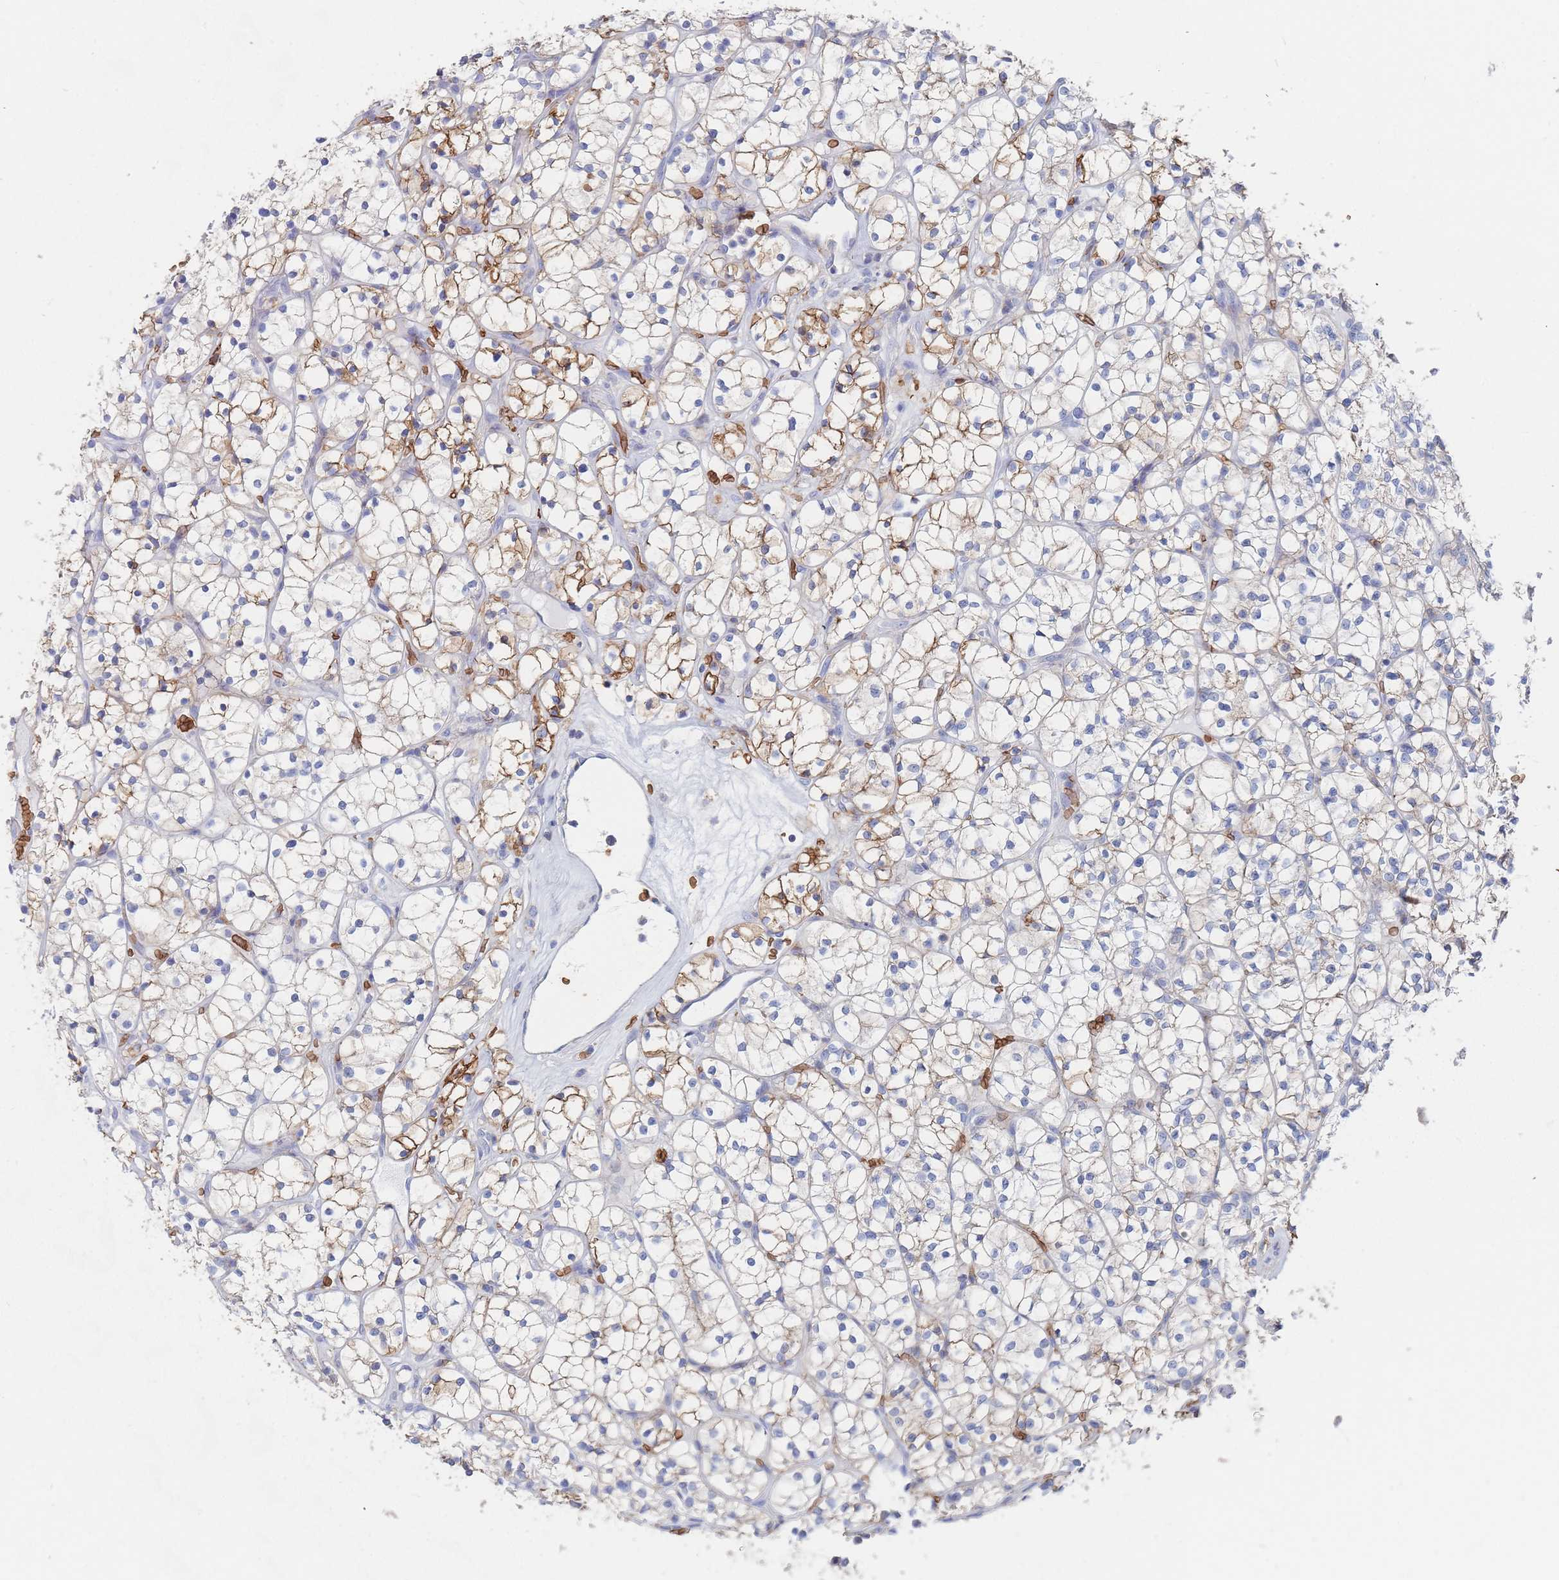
{"staining": {"intensity": "moderate", "quantity": "<25%", "location": "cytoplasmic/membranous"}, "tissue": "renal cancer", "cell_type": "Tumor cells", "image_type": "cancer", "snomed": [{"axis": "morphology", "description": "Adenocarcinoma, NOS"}, {"axis": "topography", "description": "Kidney"}], "caption": "Immunohistochemistry (IHC) (DAB) staining of renal cancer reveals moderate cytoplasmic/membranous protein expression in approximately <25% of tumor cells.", "gene": "SLC2A1", "patient": {"sex": "female", "age": 64}}